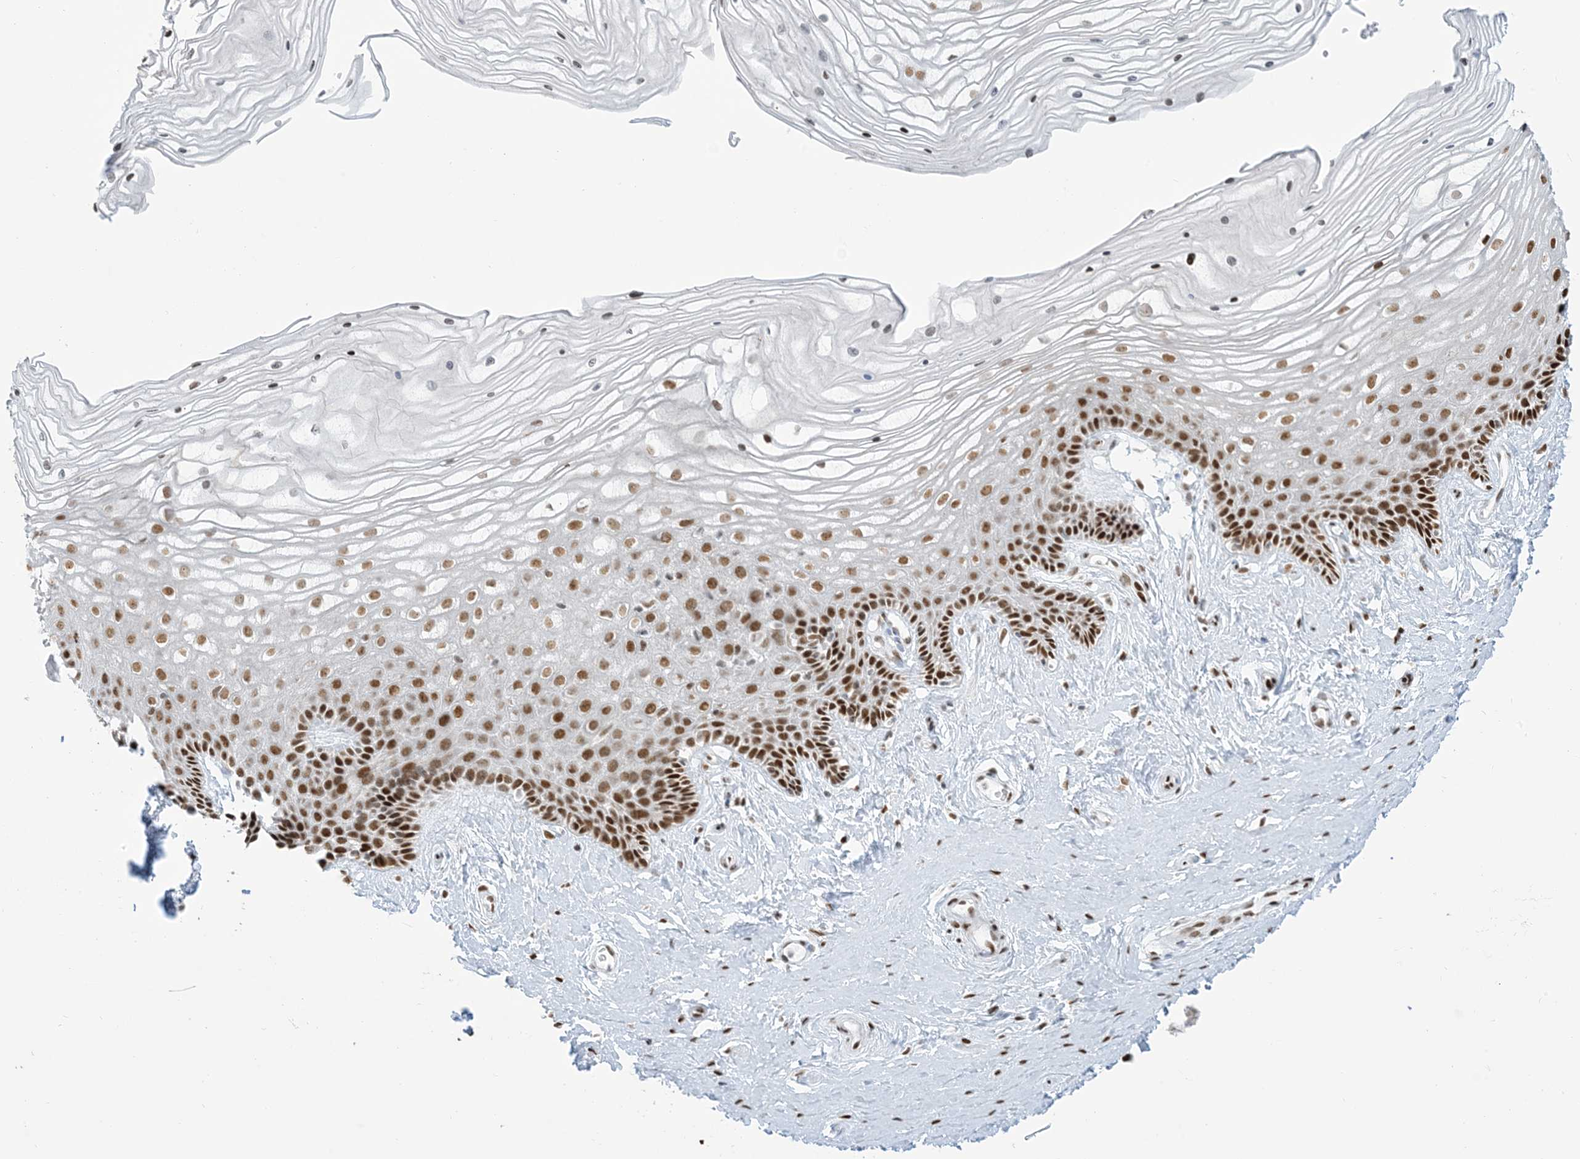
{"staining": {"intensity": "strong", "quantity": "25%-75%", "location": "nuclear"}, "tissue": "vagina", "cell_type": "Squamous epithelial cells", "image_type": "normal", "snomed": [{"axis": "morphology", "description": "Normal tissue, NOS"}, {"axis": "topography", "description": "Vagina"}, {"axis": "topography", "description": "Cervix"}], "caption": "Strong nuclear staining is seen in approximately 25%-75% of squamous epithelial cells in normal vagina. (Brightfield microscopy of DAB IHC at high magnification).", "gene": "STAG1", "patient": {"sex": "female", "age": 40}}